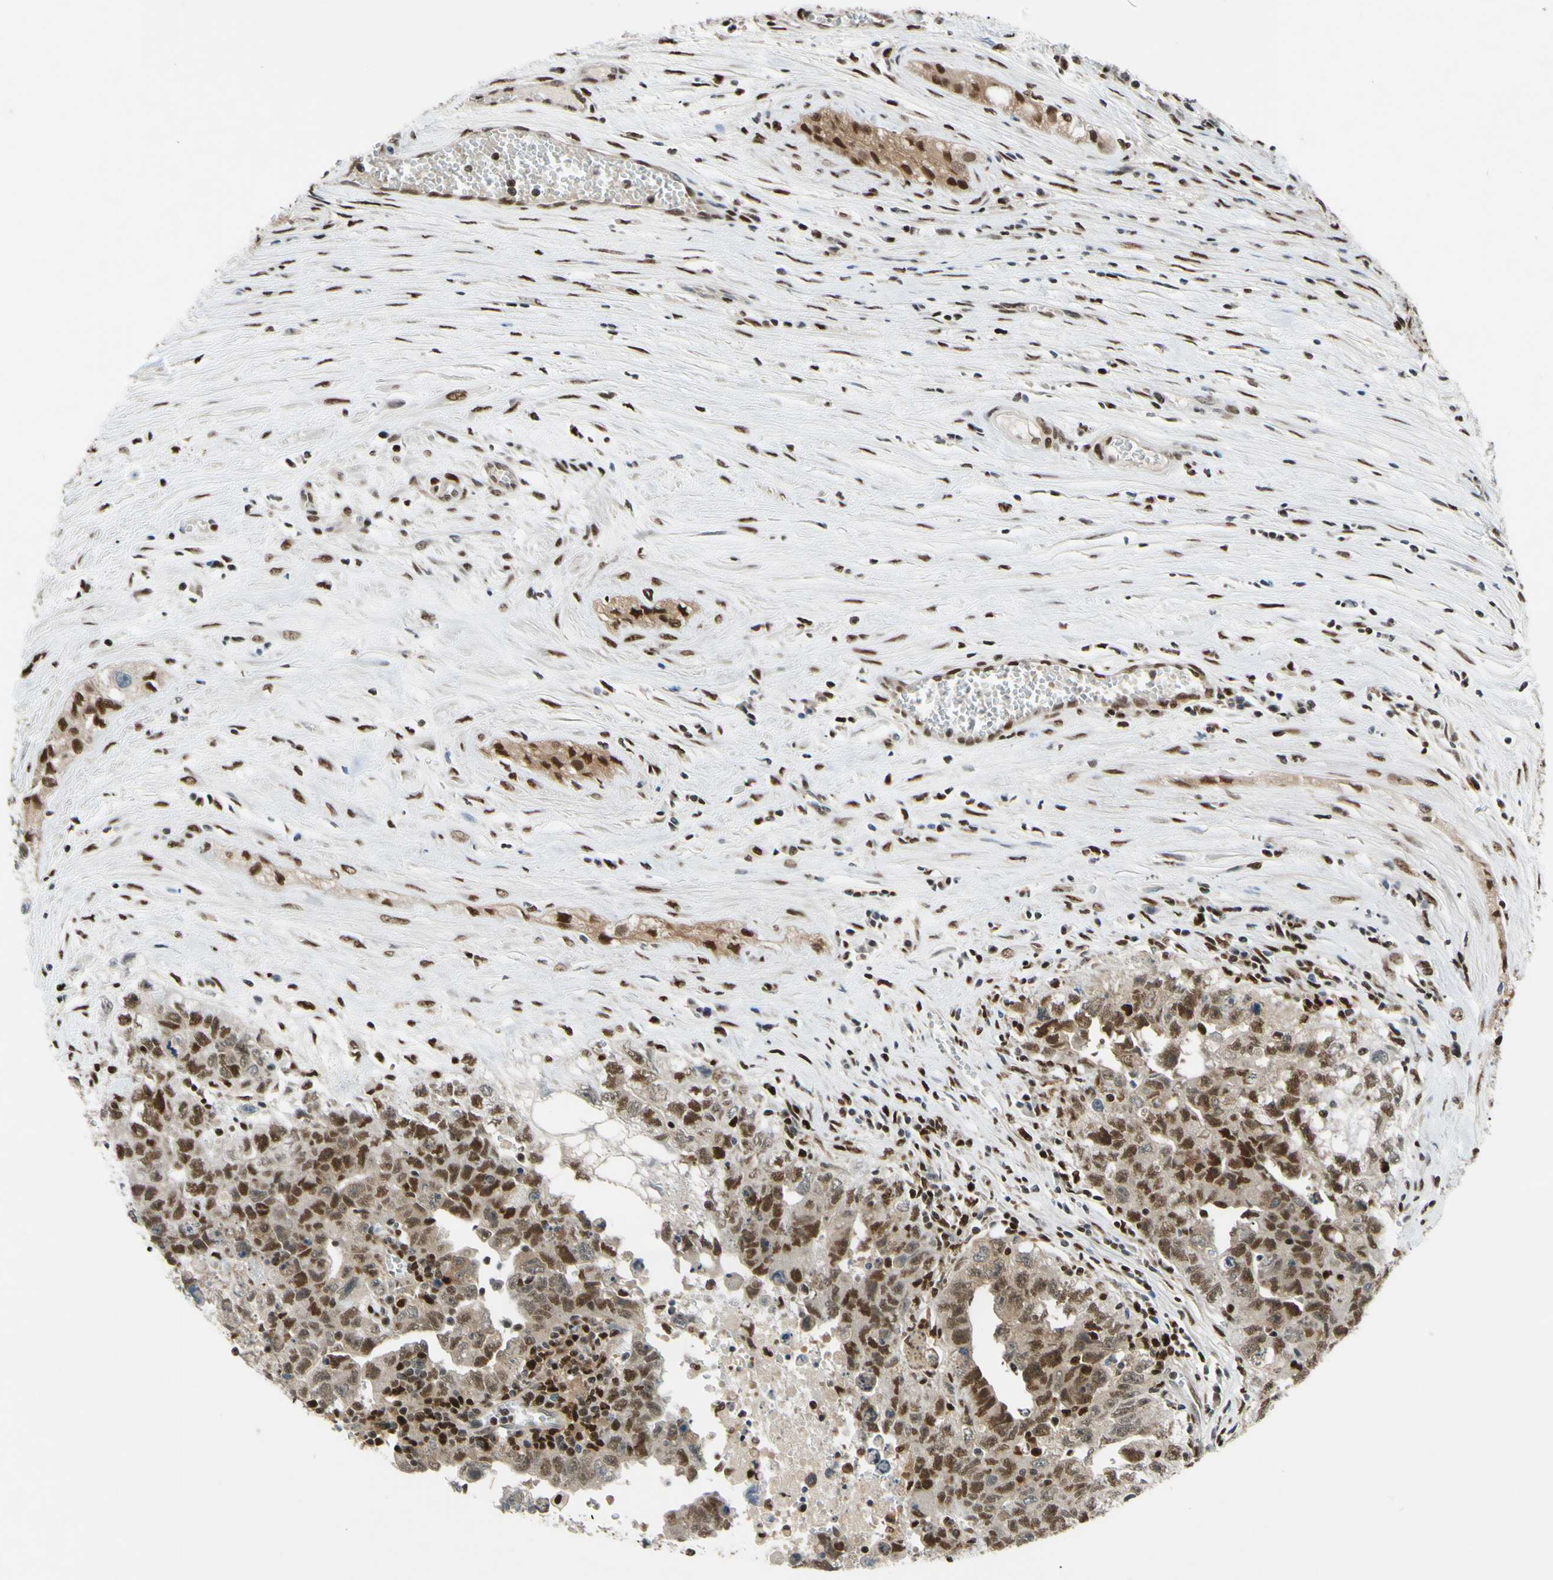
{"staining": {"intensity": "moderate", "quantity": ">75%", "location": "cytoplasmic/membranous,nuclear"}, "tissue": "testis cancer", "cell_type": "Tumor cells", "image_type": "cancer", "snomed": [{"axis": "morphology", "description": "Carcinoma, Embryonal, NOS"}, {"axis": "topography", "description": "Testis"}], "caption": "Human embryonal carcinoma (testis) stained with a protein marker reveals moderate staining in tumor cells.", "gene": "FKBP5", "patient": {"sex": "male", "age": 28}}